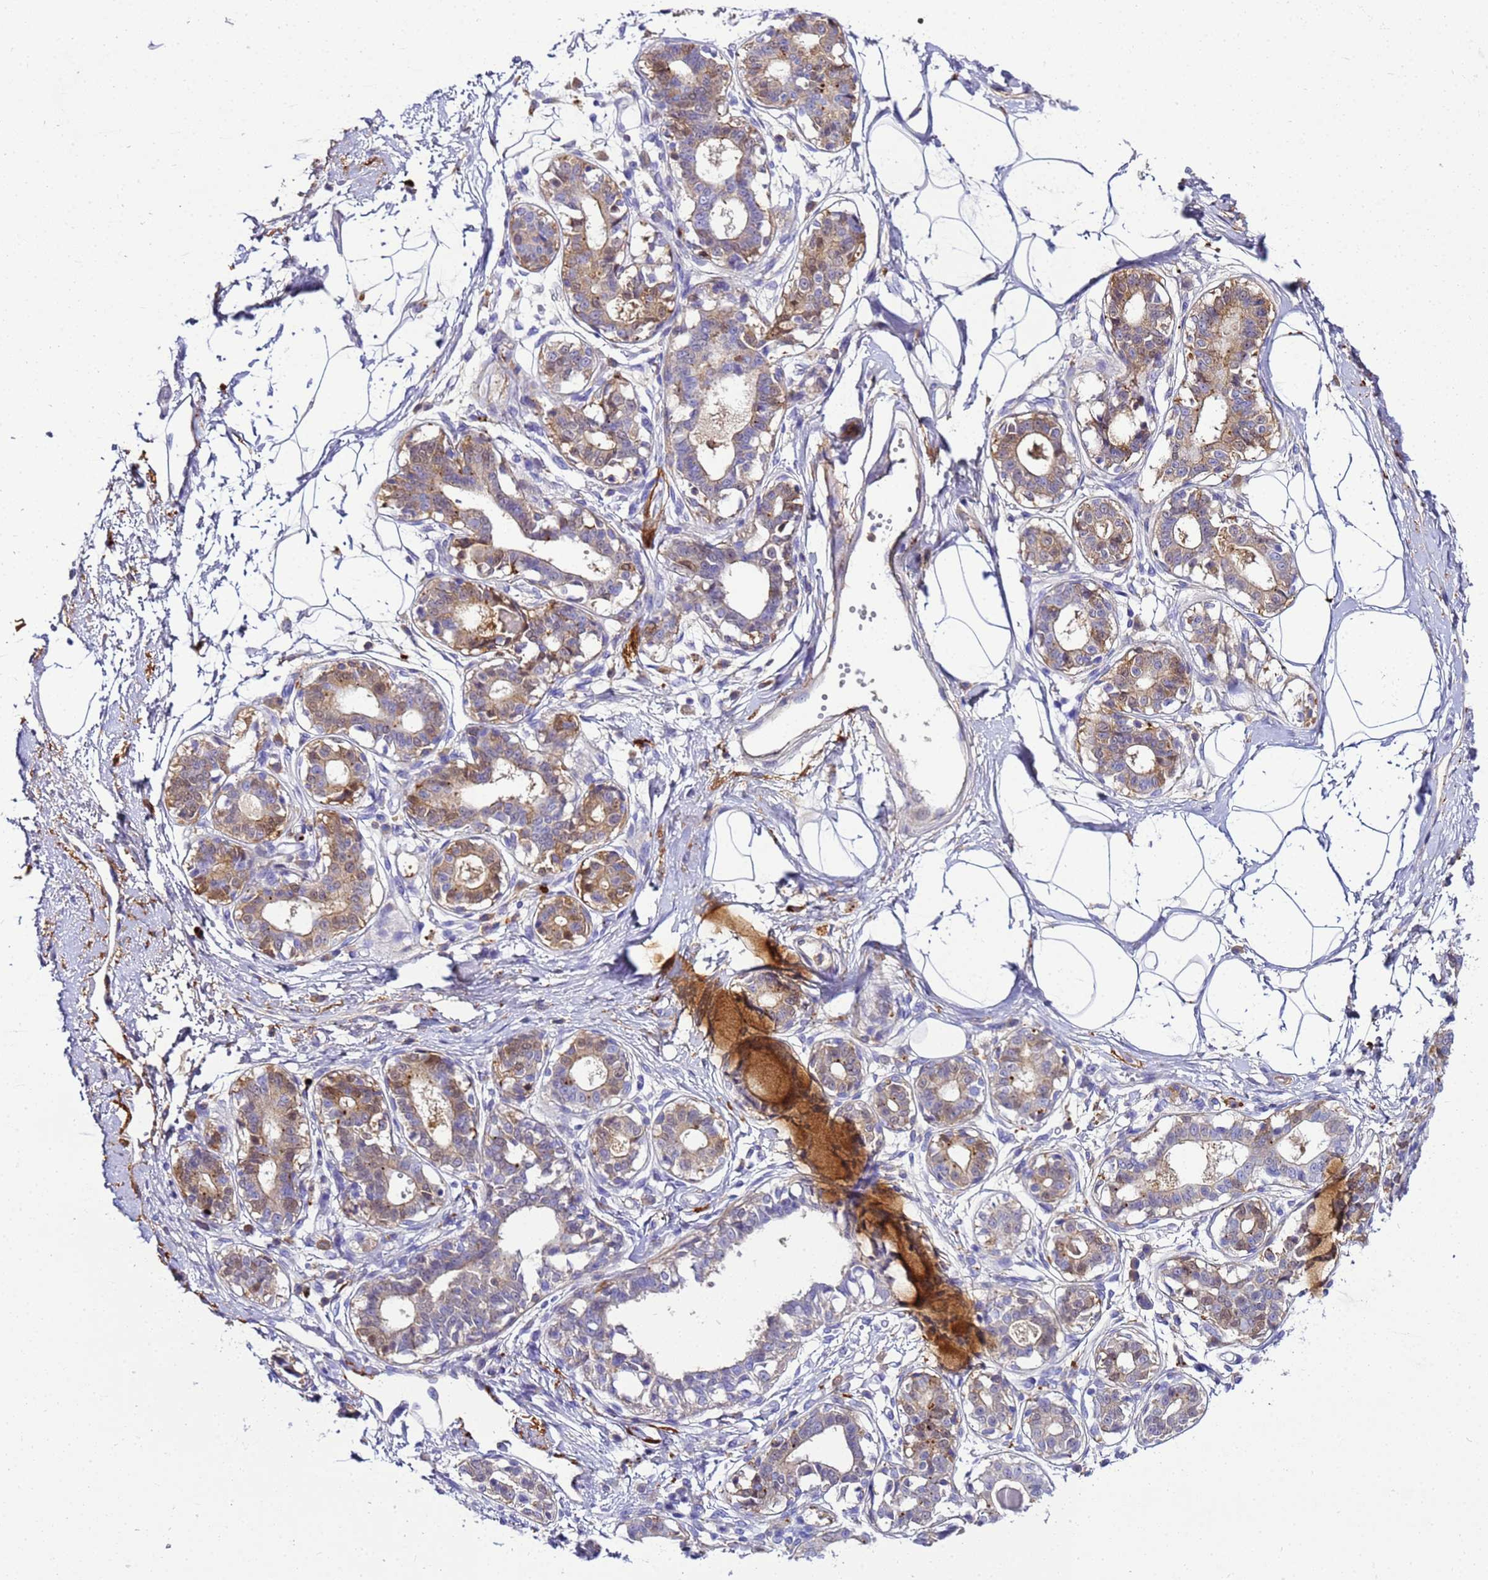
{"staining": {"intensity": "negative", "quantity": "none", "location": "none"}, "tissue": "breast", "cell_type": "Adipocytes", "image_type": "normal", "snomed": [{"axis": "morphology", "description": "Normal tissue, NOS"}, {"axis": "topography", "description": "Breast"}], "caption": "Immunohistochemistry of normal human breast displays no staining in adipocytes.", "gene": "CFHR1", "patient": {"sex": "female", "age": 45}}